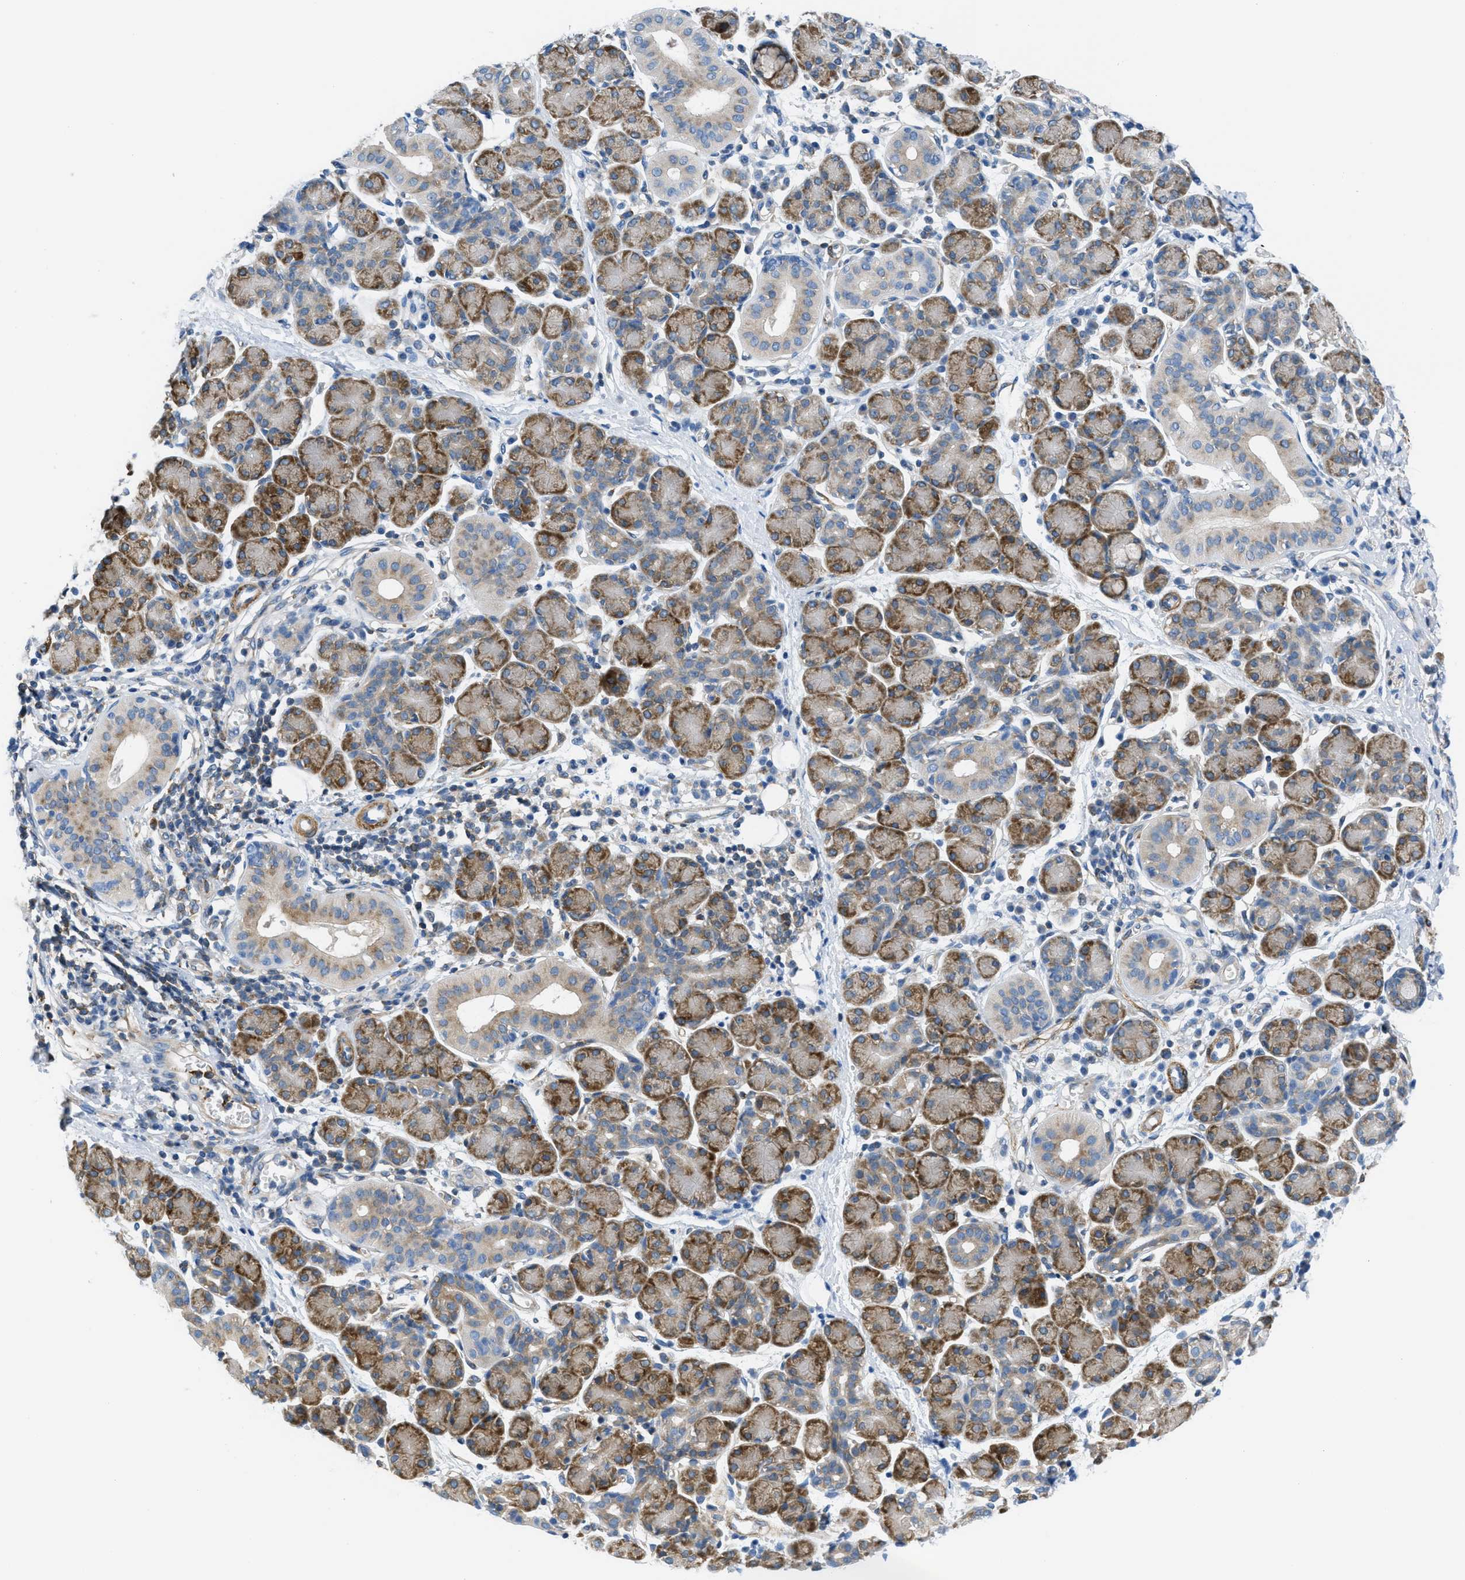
{"staining": {"intensity": "moderate", "quantity": "25%-75%", "location": "cytoplasmic/membranous"}, "tissue": "salivary gland", "cell_type": "Glandular cells", "image_type": "normal", "snomed": [{"axis": "morphology", "description": "Normal tissue, NOS"}, {"axis": "morphology", "description": "Inflammation, NOS"}, {"axis": "topography", "description": "Lymph node"}, {"axis": "topography", "description": "Salivary gland"}], "caption": "Moderate cytoplasmic/membranous positivity is appreciated in about 25%-75% of glandular cells in benign salivary gland. The protein of interest is shown in brown color, while the nuclei are stained blue.", "gene": "MAPRE2", "patient": {"sex": "male", "age": 3}}